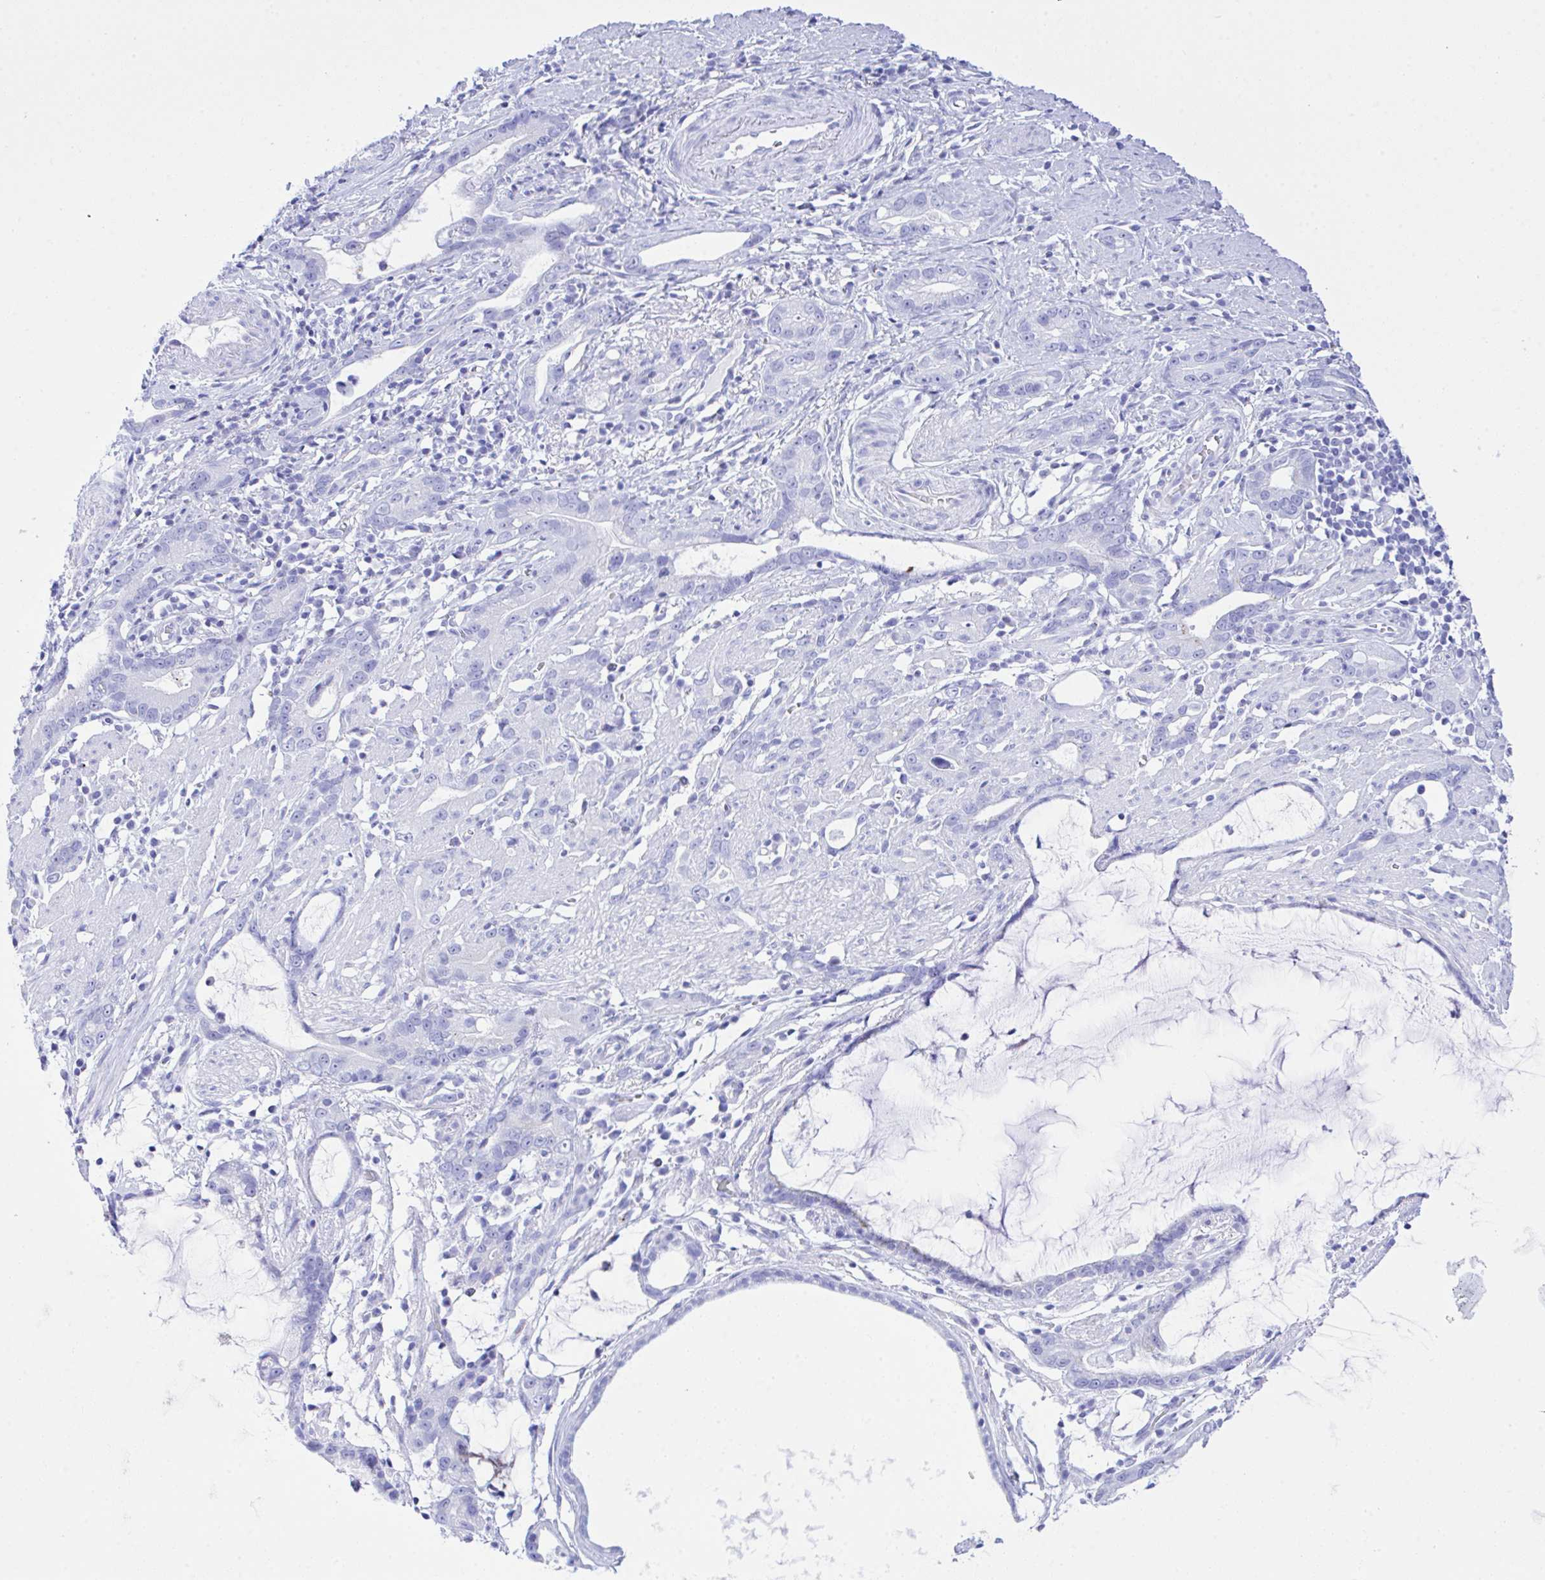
{"staining": {"intensity": "negative", "quantity": "none", "location": "none"}, "tissue": "stomach cancer", "cell_type": "Tumor cells", "image_type": "cancer", "snomed": [{"axis": "morphology", "description": "Adenocarcinoma, NOS"}, {"axis": "topography", "description": "Stomach"}], "caption": "The photomicrograph displays no staining of tumor cells in stomach cancer.", "gene": "SELENOV", "patient": {"sex": "male", "age": 55}}